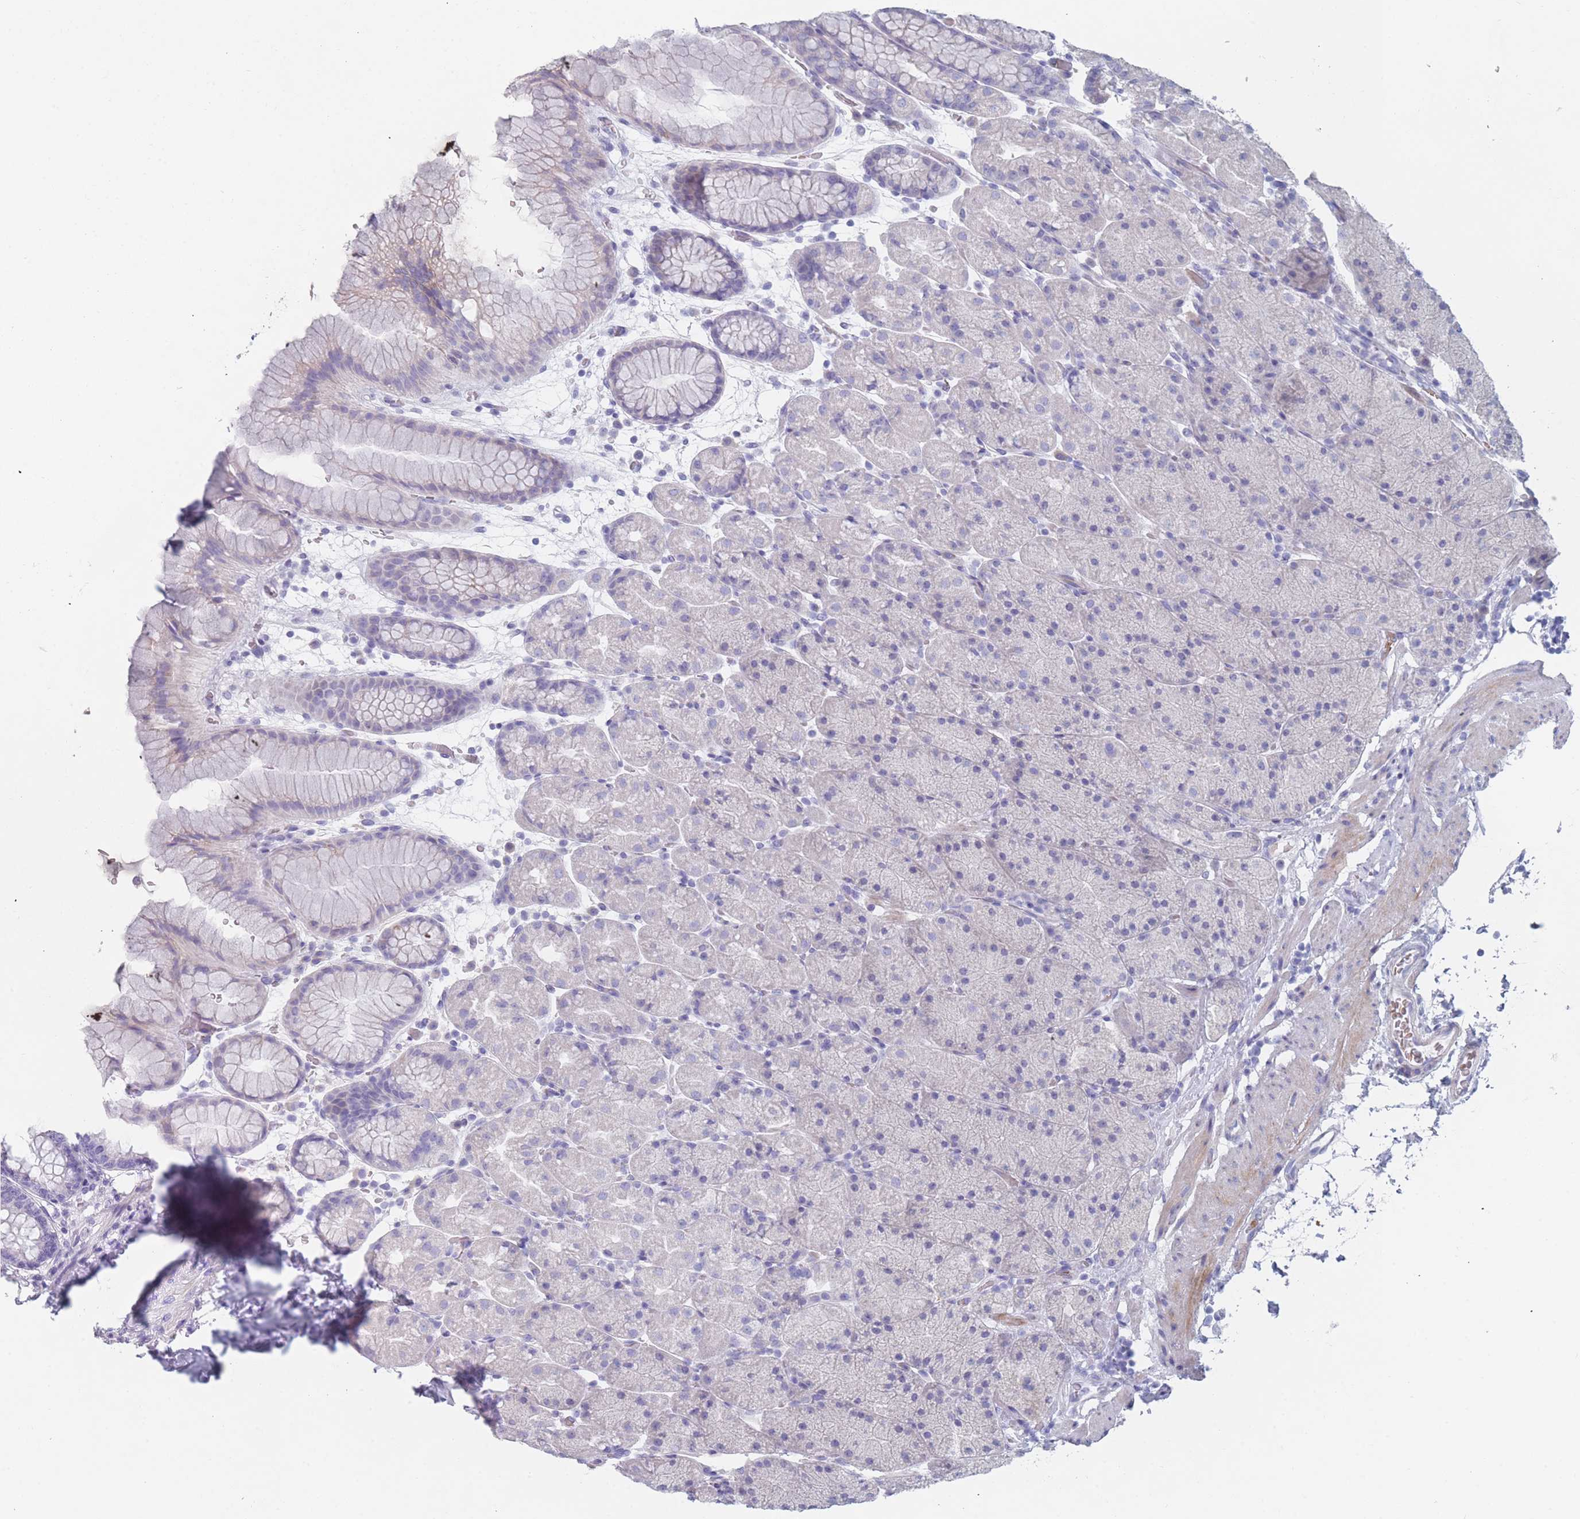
{"staining": {"intensity": "negative", "quantity": "none", "location": "none"}, "tissue": "stomach", "cell_type": "Glandular cells", "image_type": "normal", "snomed": [{"axis": "morphology", "description": "Normal tissue, NOS"}, {"axis": "topography", "description": "Stomach, upper"}, {"axis": "topography", "description": "Stomach, lower"}], "caption": "Stomach was stained to show a protein in brown. There is no significant staining in glandular cells. The staining is performed using DAB (3,3'-diaminobenzidine) brown chromogen with nuclei counter-stained in using hematoxylin.", "gene": "OR5D16", "patient": {"sex": "male", "age": 67}}